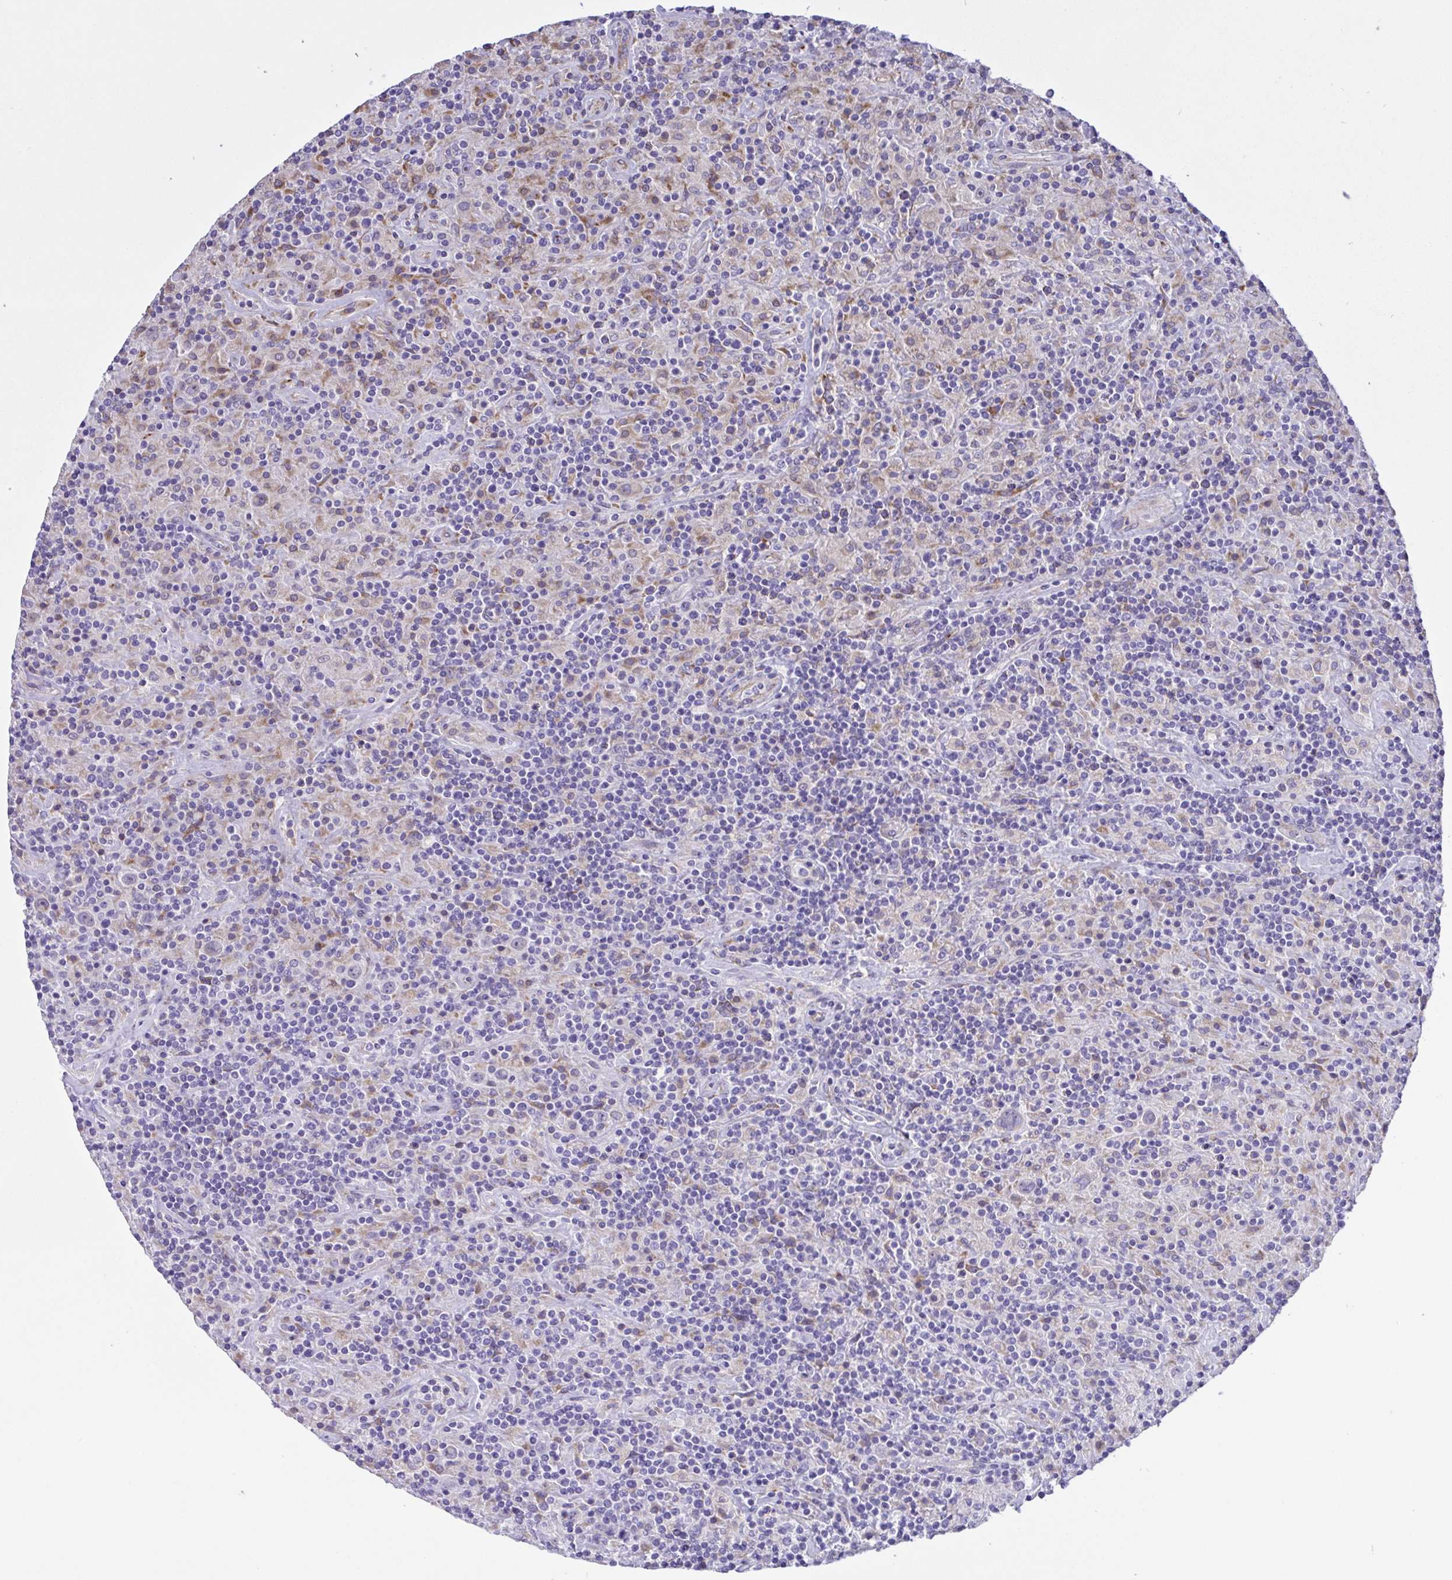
{"staining": {"intensity": "negative", "quantity": "none", "location": "none"}, "tissue": "lymphoma", "cell_type": "Tumor cells", "image_type": "cancer", "snomed": [{"axis": "morphology", "description": "Hodgkin's disease, NOS"}, {"axis": "topography", "description": "Lymph node"}], "caption": "DAB immunohistochemical staining of human lymphoma exhibits no significant expression in tumor cells.", "gene": "DSC3", "patient": {"sex": "male", "age": 70}}